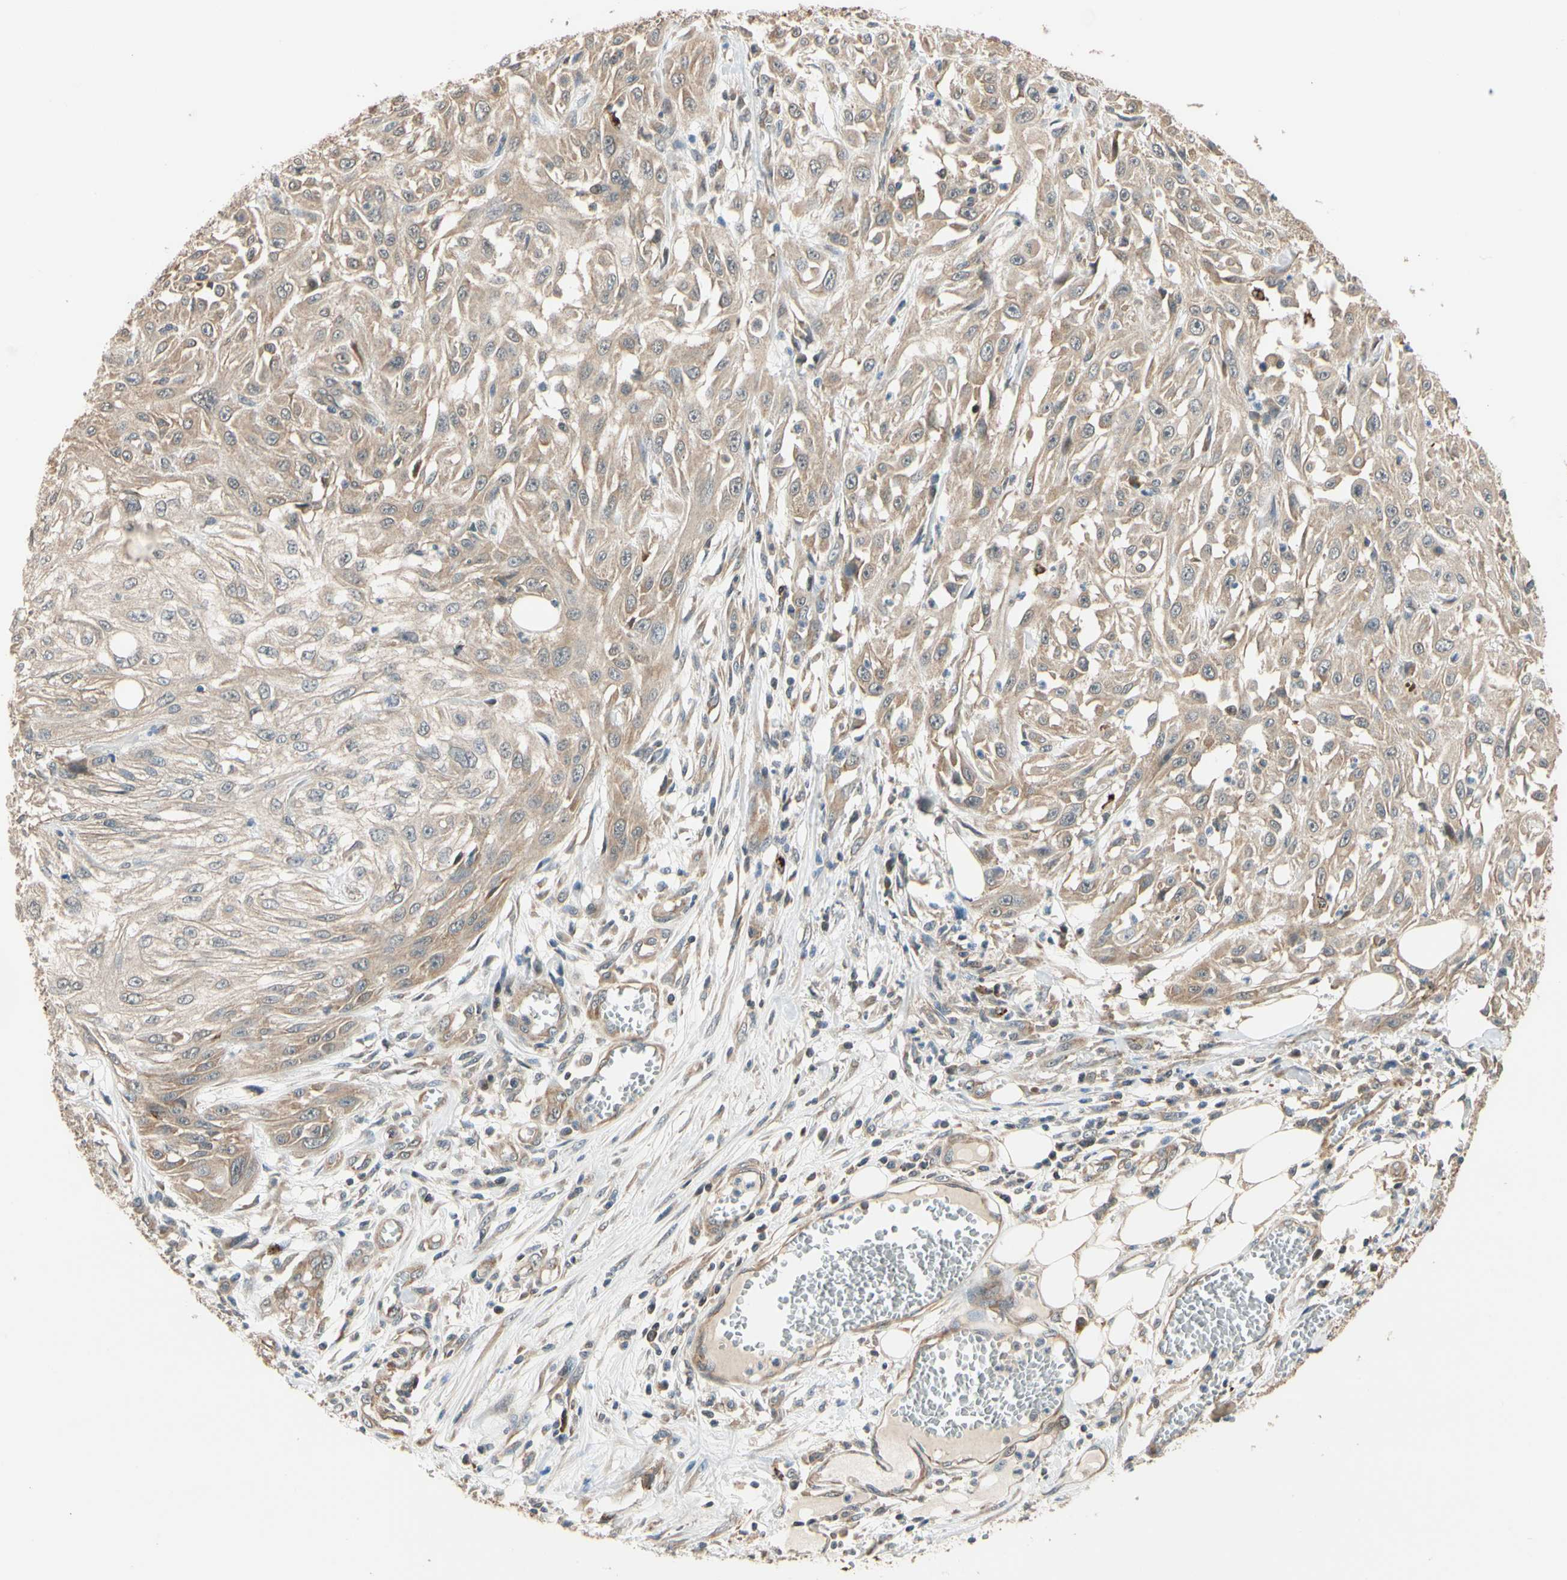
{"staining": {"intensity": "weak", "quantity": ">75%", "location": "cytoplasmic/membranous"}, "tissue": "skin cancer", "cell_type": "Tumor cells", "image_type": "cancer", "snomed": [{"axis": "morphology", "description": "Squamous cell carcinoma, NOS"}, {"axis": "topography", "description": "Skin"}], "caption": "The photomicrograph exhibits staining of skin squamous cell carcinoma, revealing weak cytoplasmic/membranous protein positivity (brown color) within tumor cells.", "gene": "ANKHD1", "patient": {"sex": "male", "age": 75}}